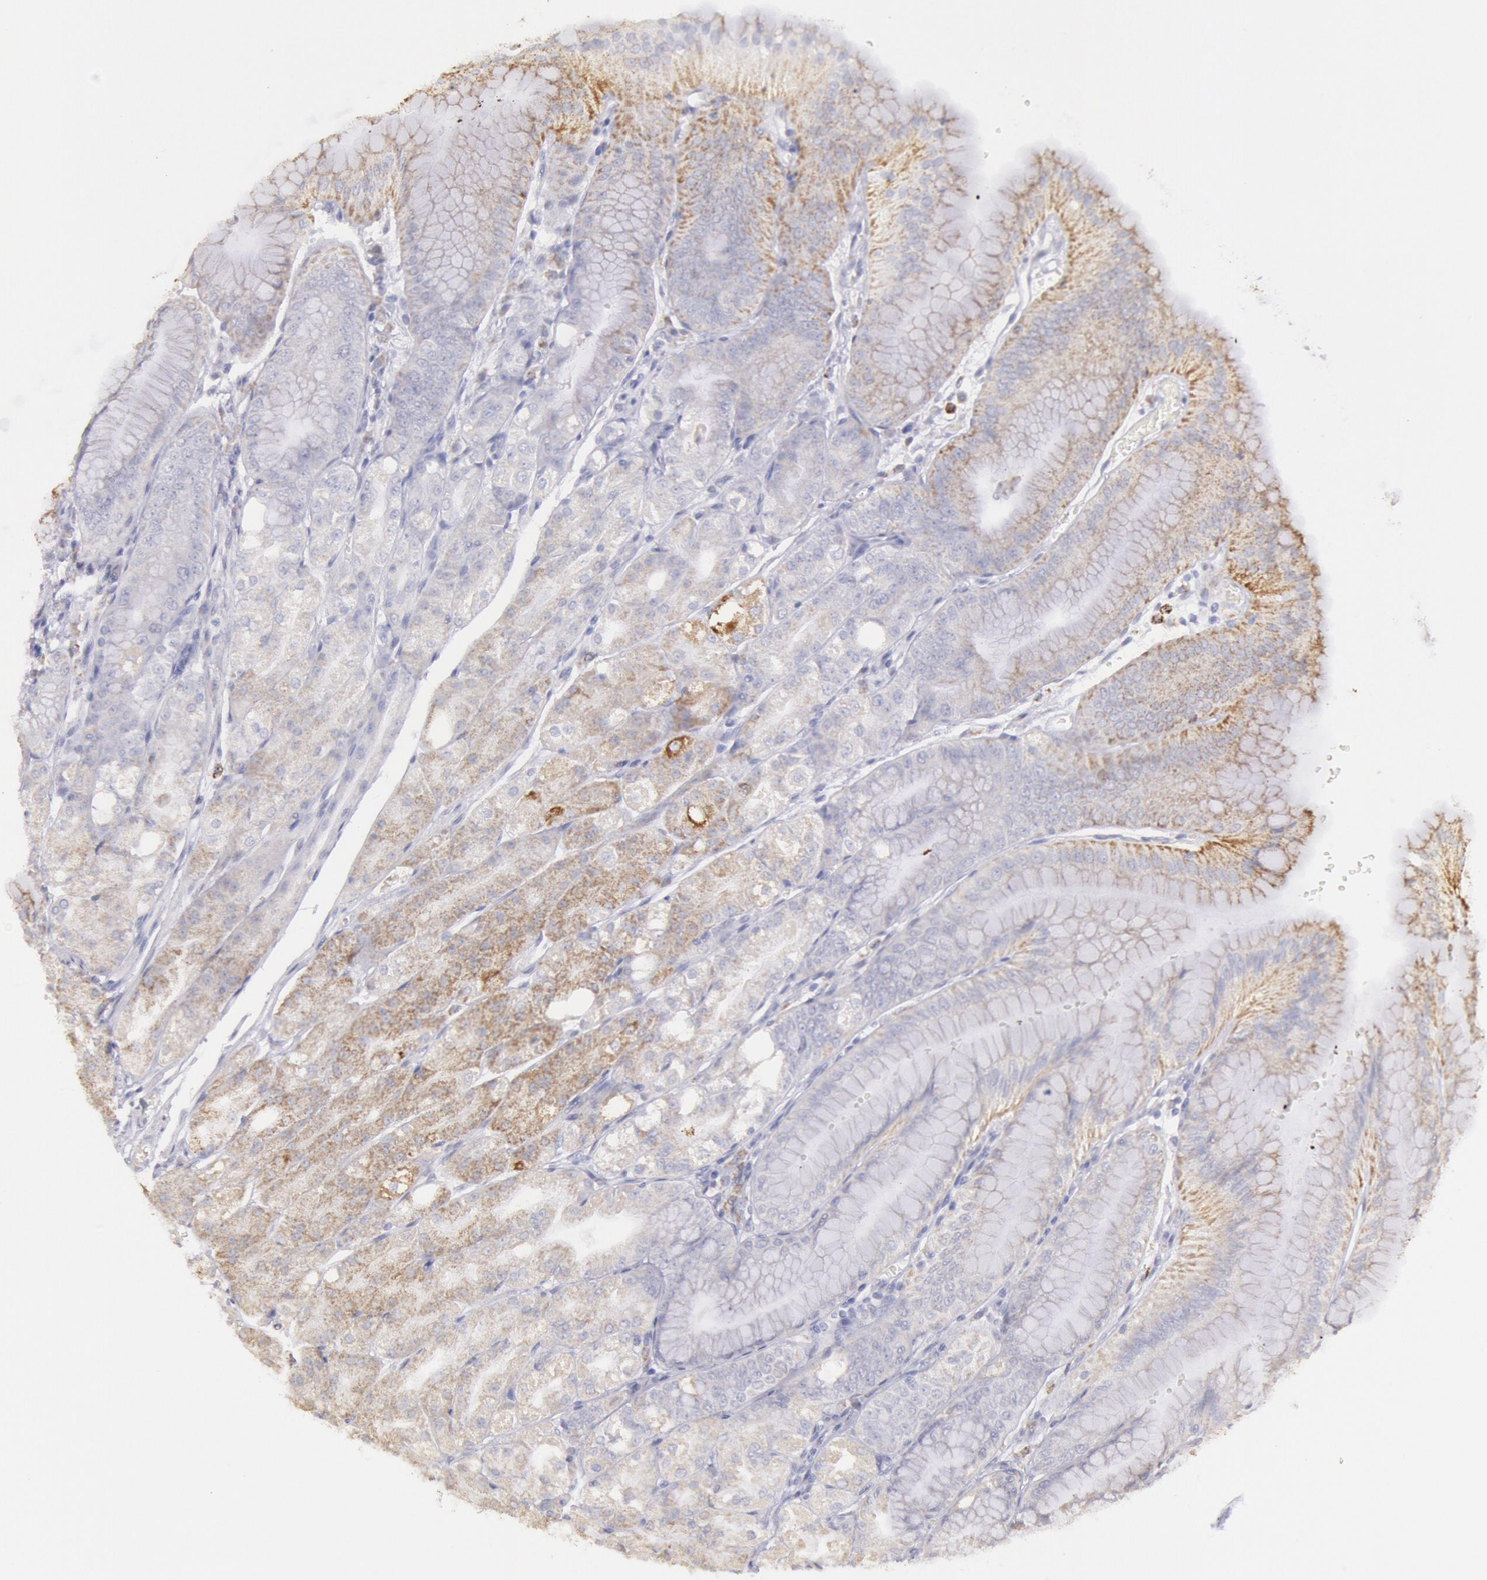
{"staining": {"intensity": "strong", "quantity": "25%-75%", "location": "cytoplasmic/membranous"}, "tissue": "stomach", "cell_type": "Glandular cells", "image_type": "normal", "snomed": [{"axis": "morphology", "description": "Normal tissue, NOS"}, {"axis": "topography", "description": "Stomach, lower"}], "caption": "This is an image of immunohistochemistry staining of benign stomach, which shows strong staining in the cytoplasmic/membranous of glandular cells.", "gene": "FRMD6", "patient": {"sex": "male", "age": 71}}